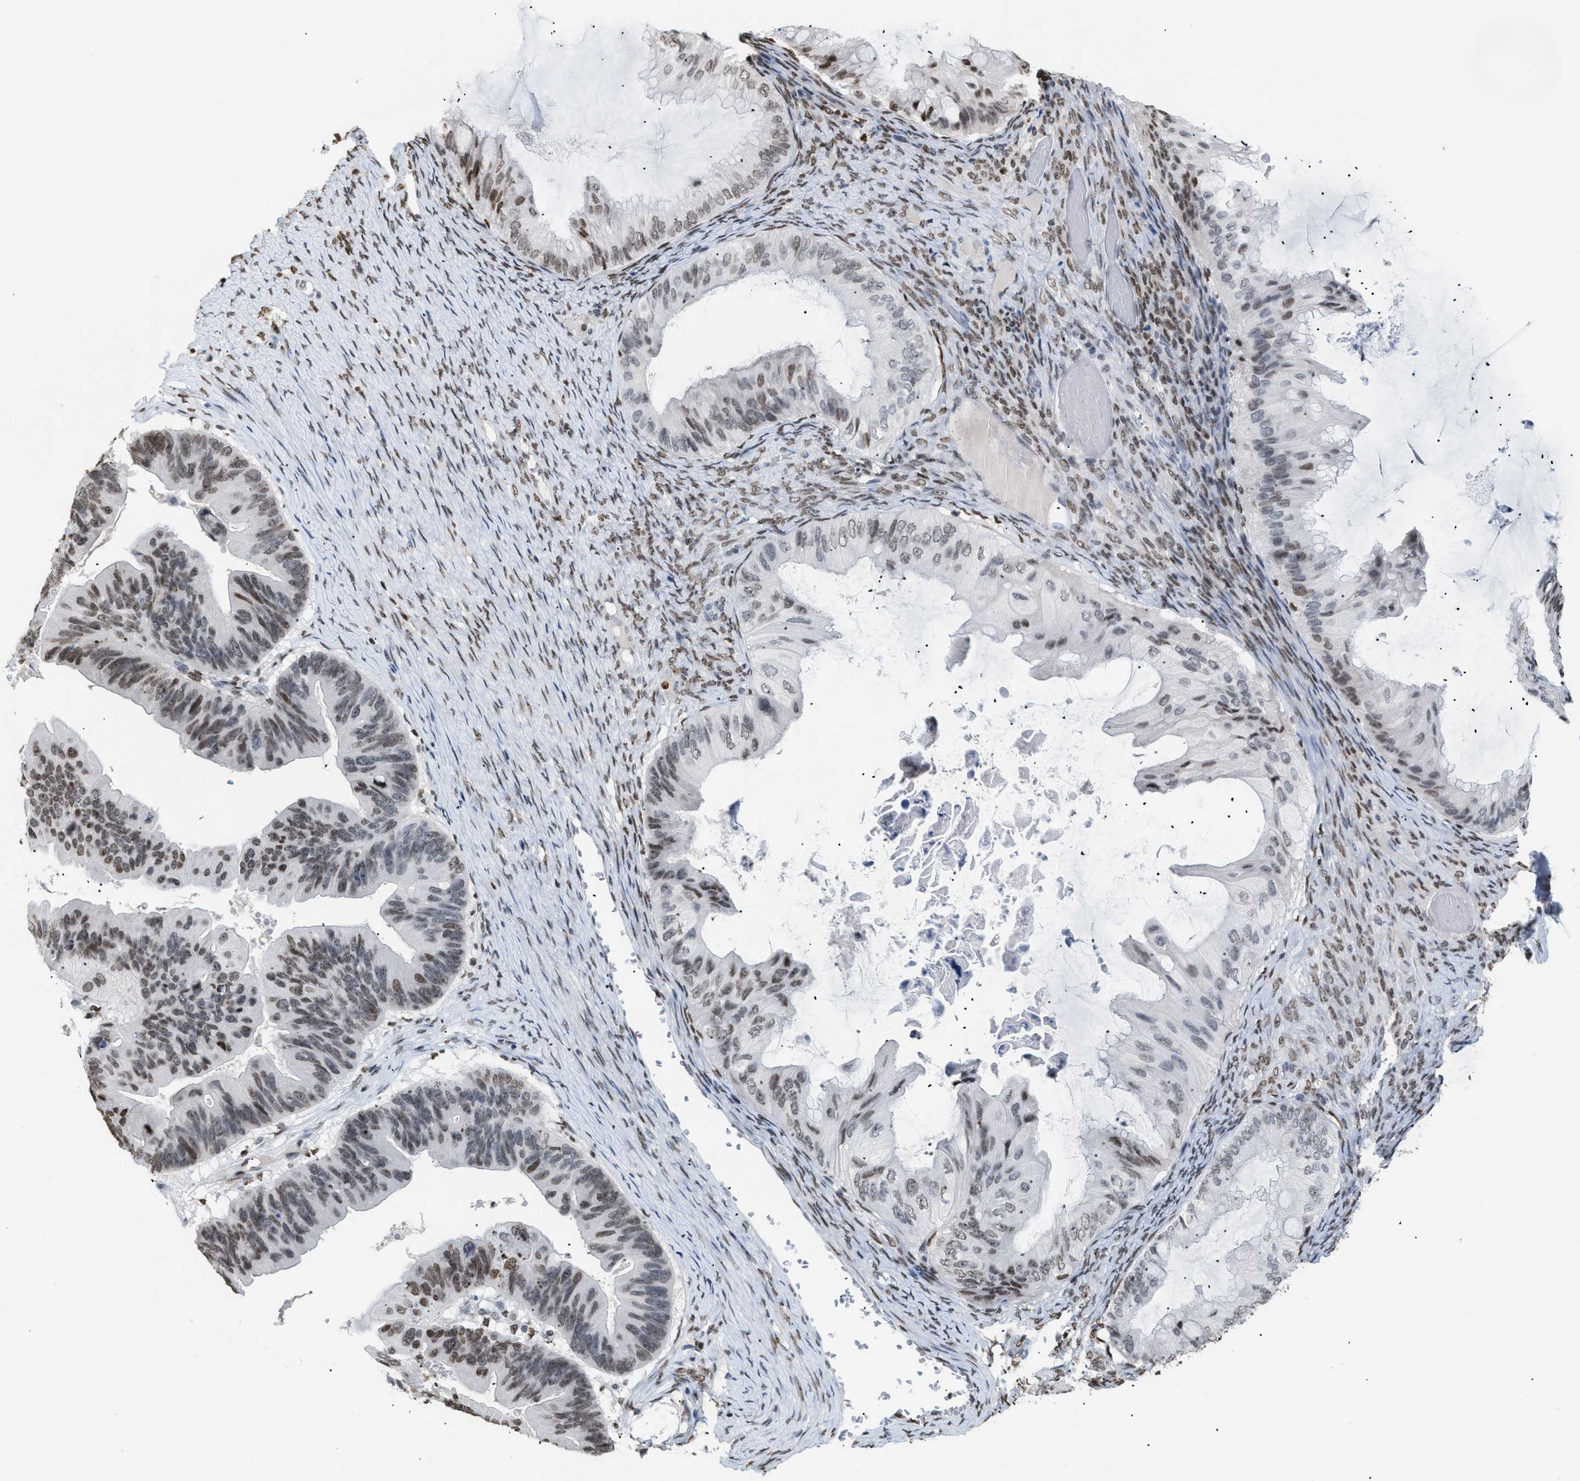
{"staining": {"intensity": "moderate", "quantity": ">75%", "location": "nuclear"}, "tissue": "ovarian cancer", "cell_type": "Tumor cells", "image_type": "cancer", "snomed": [{"axis": "morphology", "description": "Cystadenocarcinoma, mucinous, NOS"}, {"axis": "topography", "description": "Ovary"}], "caption": "A medium amount of moderate nuclear expression is appreciated in approximately >75% of tumor cells in ovarian cancer tissue.", "gene": "HMGN2", "patient": {"sex": "female", "age": 61}}